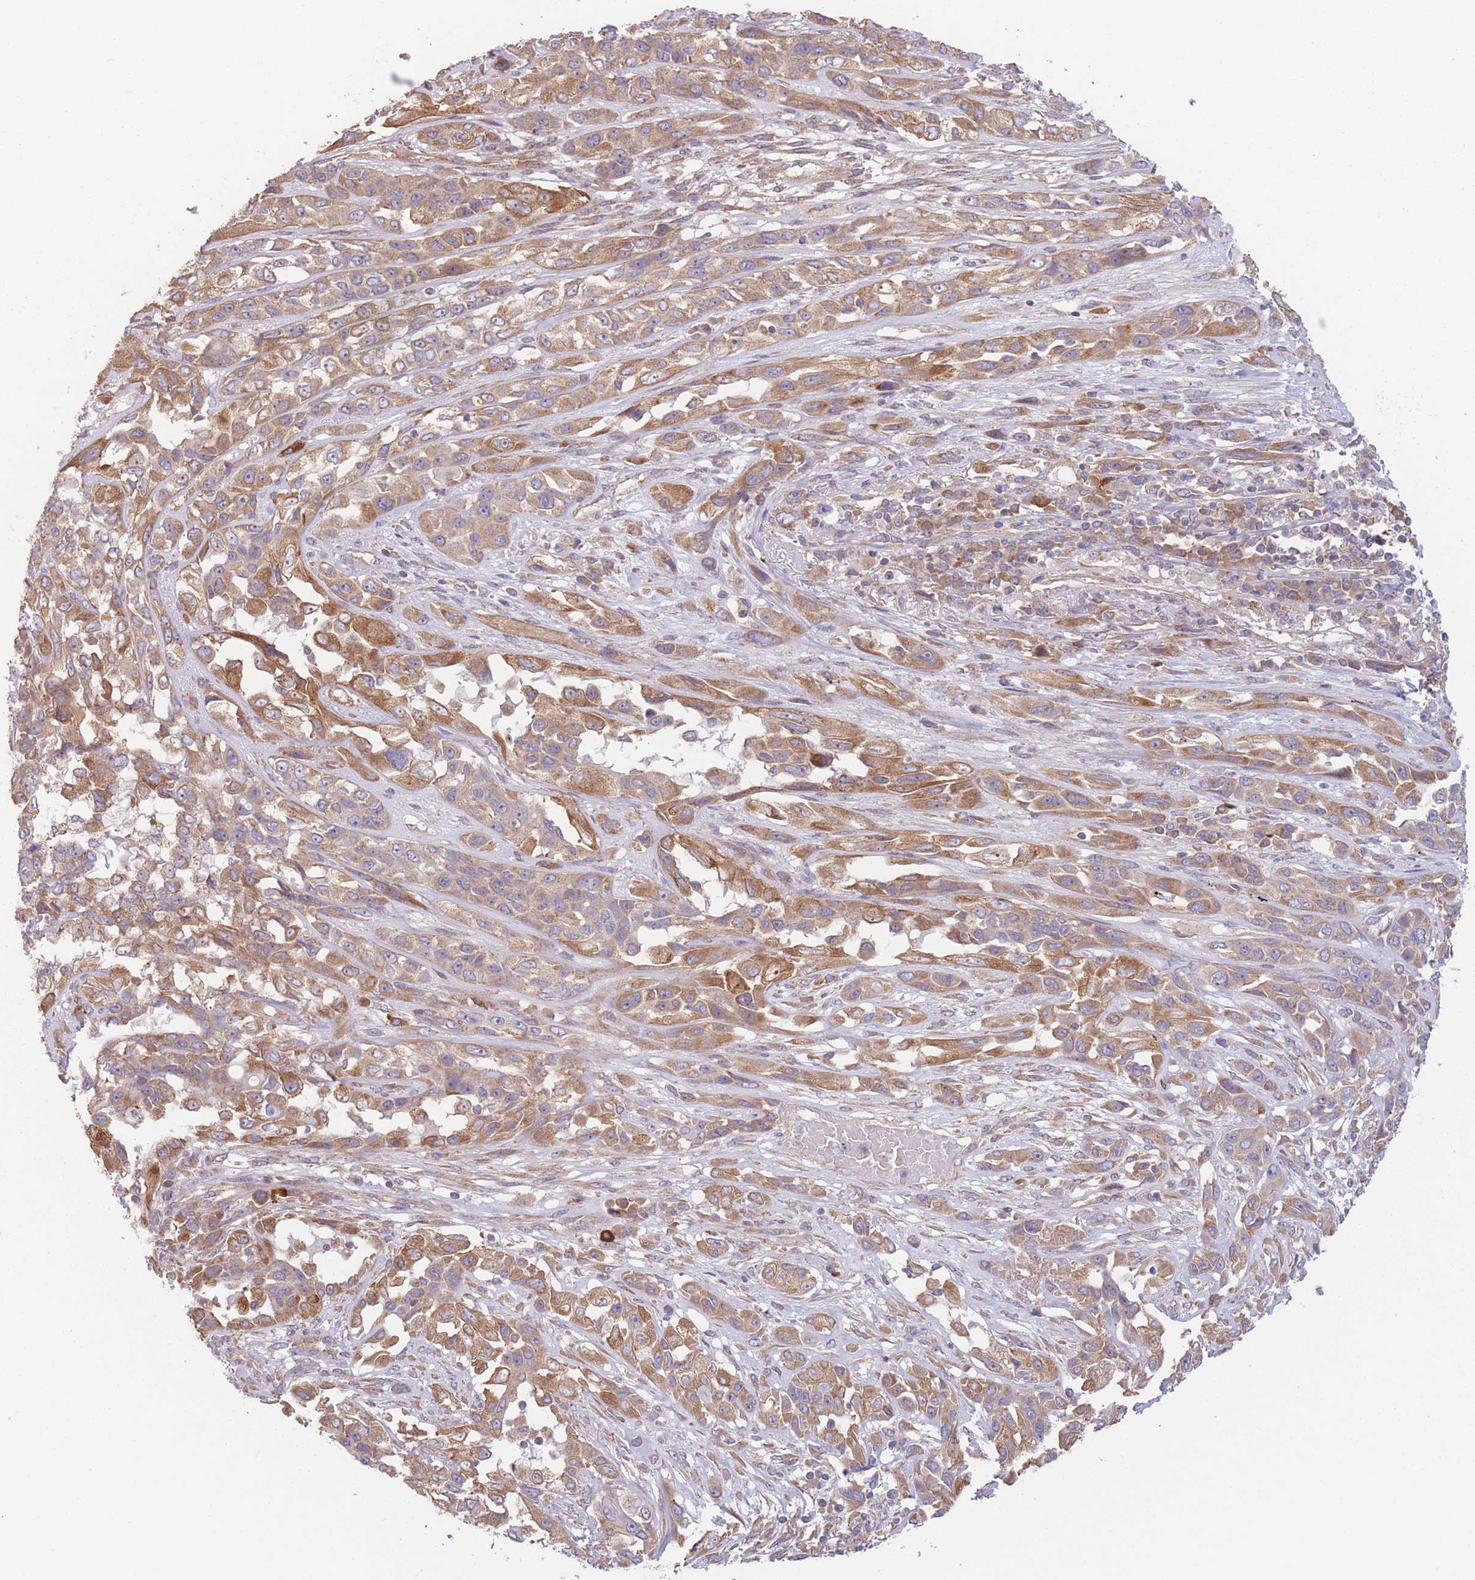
{"staining": {"intensity": "moderate", "quantity": ">75%", "location": "cytoplasmic/membranous"}, "tissue": "lung cancer", "cell_type": "Tumor cells", "image_type": "cancer", "snomed": [{"axis": "morphology", "description": "Squamous cell carcinoma, NOS"}, {"axis": "topography", "description": "Lung"}], "caption": "Immunohistochemistry (IHC) micrograph of lung squamous cell carcinoma stained for a protein (brown), which shows medium levels of moderate cytoplasmic/membranous positivity in approximately >75% of tumor cells.", "gene": "WASHC2A", "patient": {"sex": "female", "age": 70}}